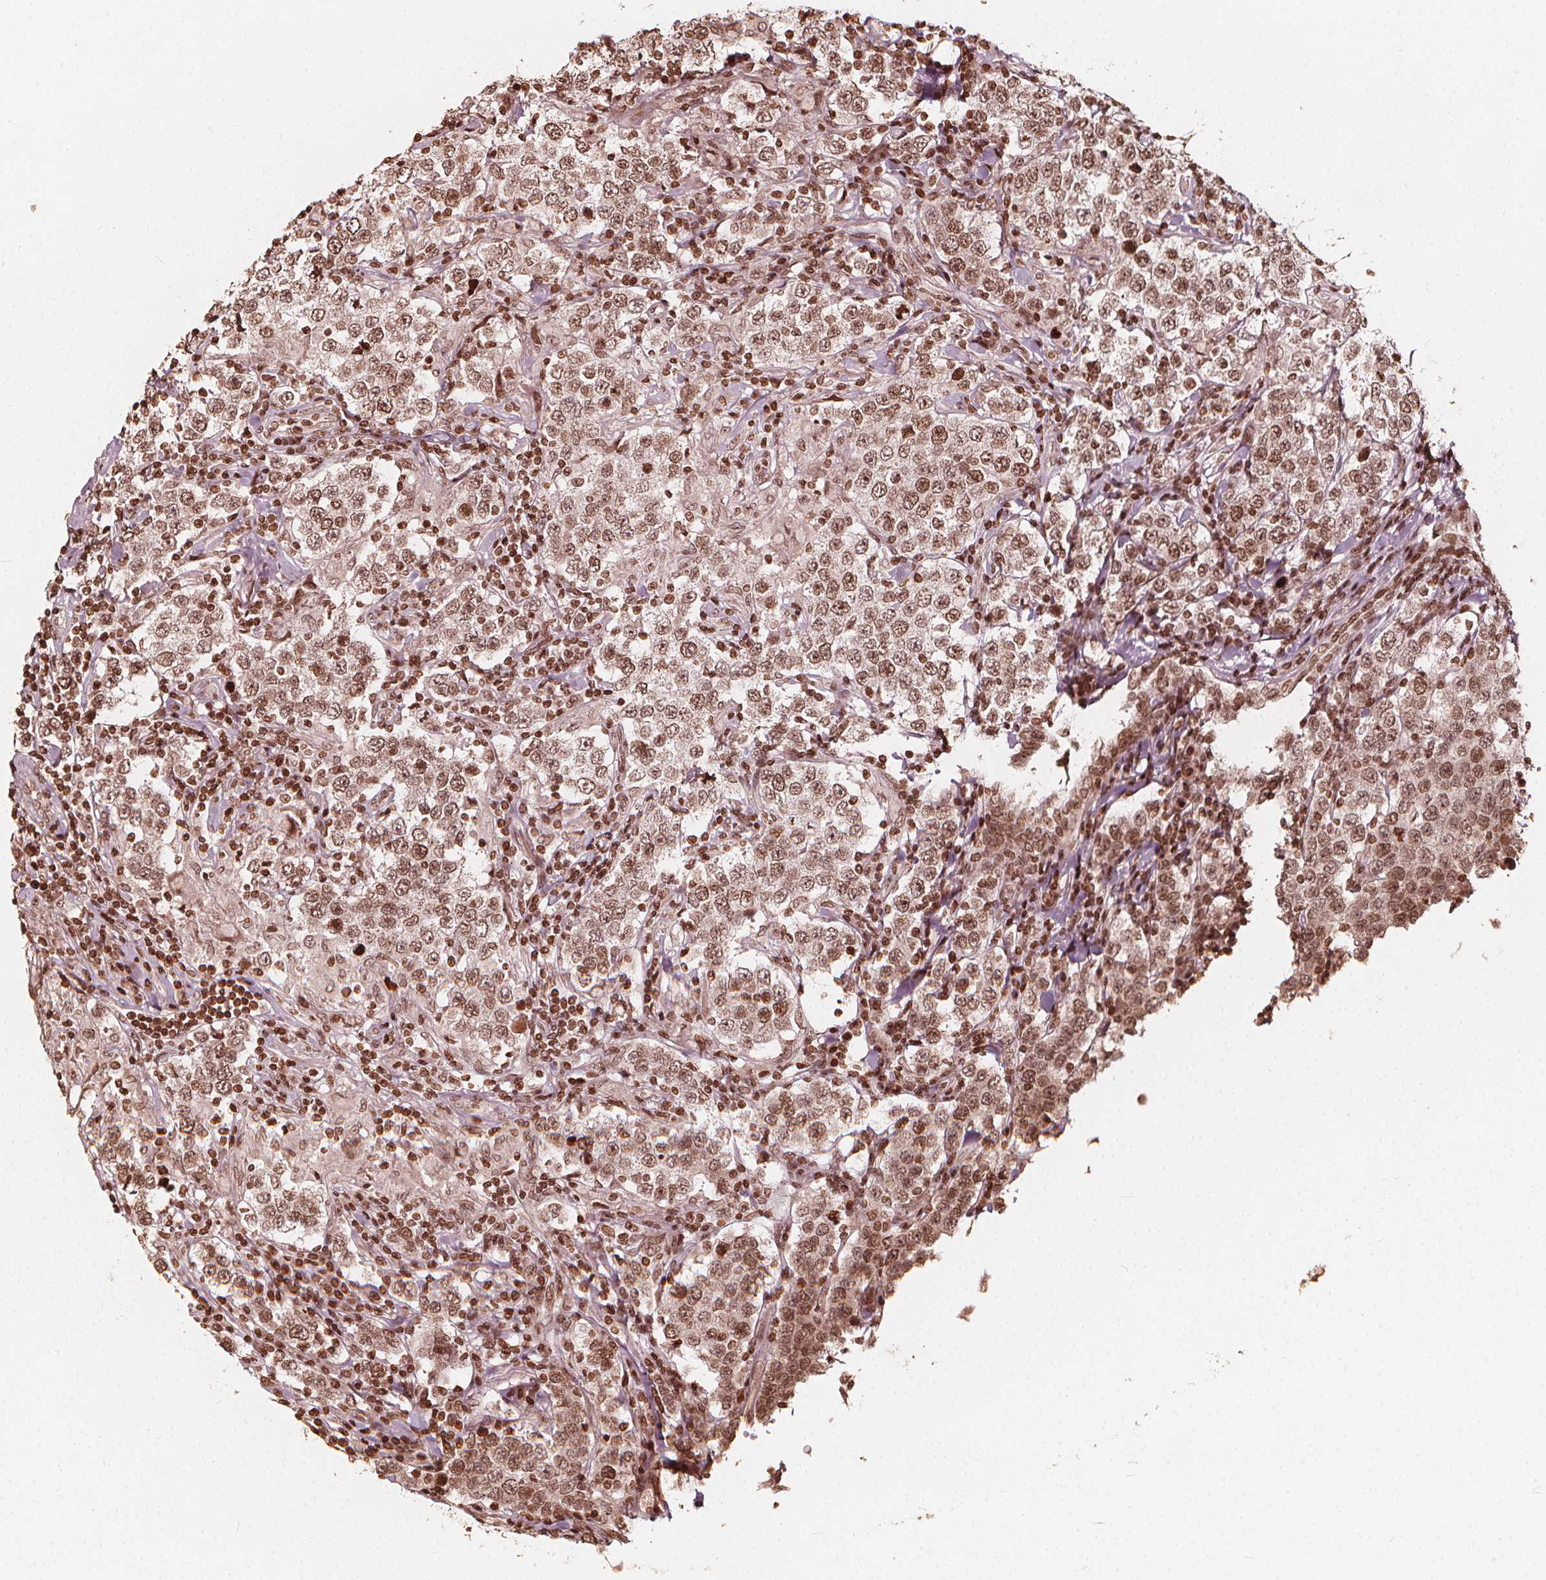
{"staining": {"intensity": "moderate", "quantity": ">75%", "location": "nuclear"}, "tissue": "testis cancer", "cell_type": "Tumor cells", "image_type": "cancer", "snomed": [{"axis": "morphology", "description": "Seminoma, NOS"}, {"axis": "morphology", "description": "Carcinoma, Embryonal, NOS"}, {"axis": "topography", "description": "Testis"}], "caption": "Protein staining shows moderate nuclear expression in about >75% of tumor cells in testis cancer (embryonal carcinoma).", "gene": "H3C14", "patient": {"sex": "male", "age": 41}}